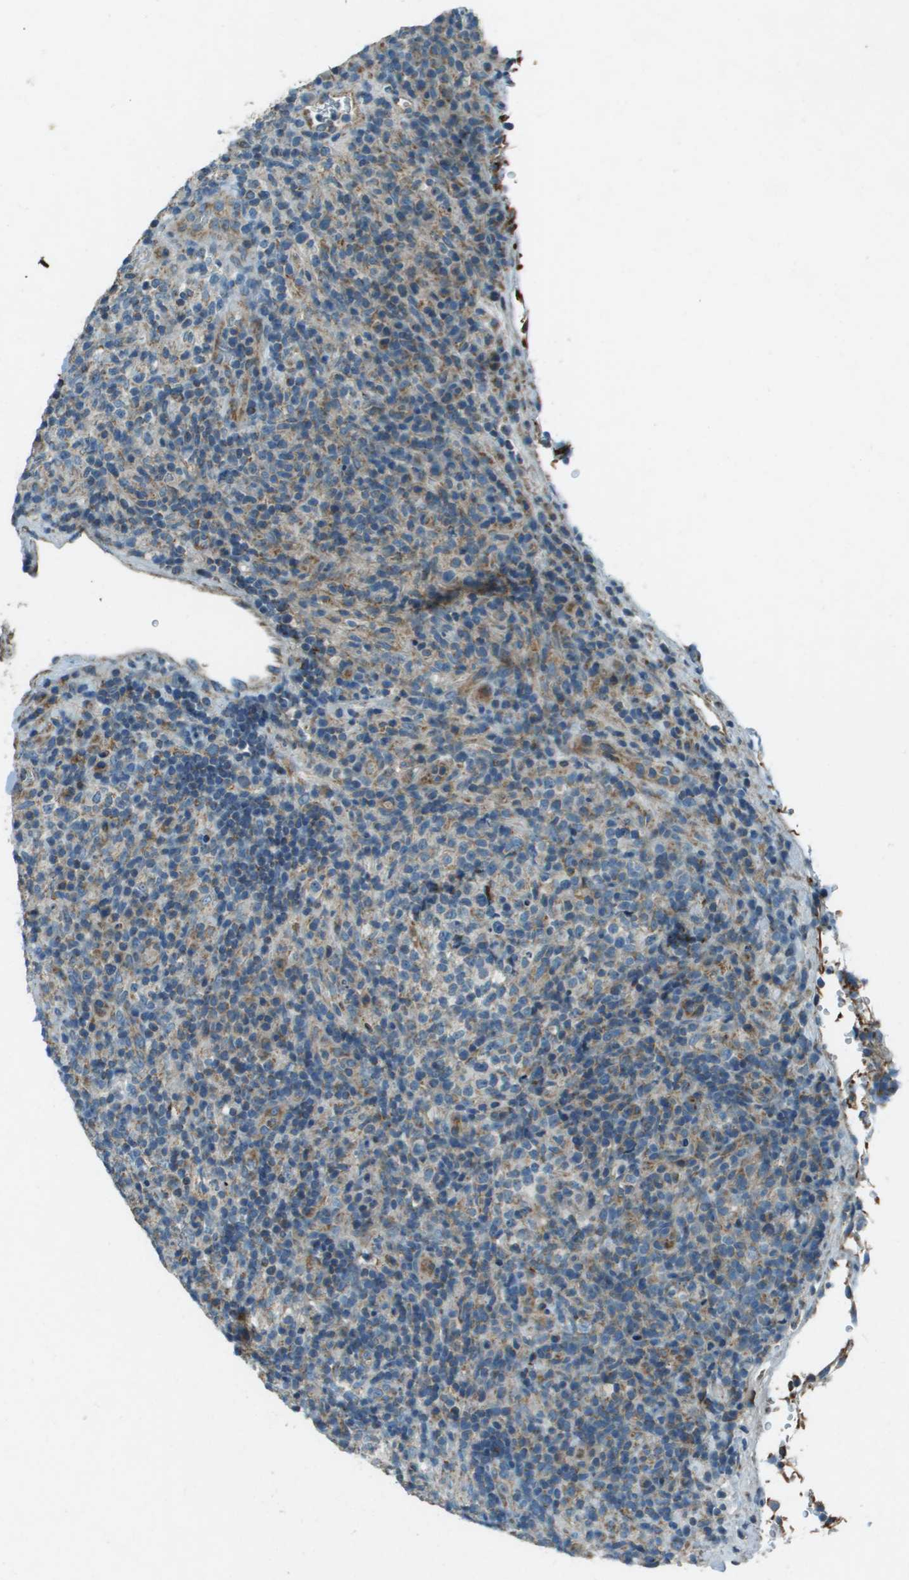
{"staining": {"intensity": "moderate", "quantity": "25%-75%", "location": "cytoplasmic/membranous"}, "tissue": "lymphoma", "cell_type": "Tumor cells", "image_type": "cancer", "snomed": [{"axis": "morphology", "description": "Malignant lymphoma, non-Hodgkin's type, High grade"}, {"axis": "topography", "description": "Lymph node"}], "caption": "Tumor cells reveal medium levels of moderate cytoplasmic/membranous expression in approximately 25%-75% of cells in human malignant lymphoma, non-Hodgkin's type (high-grade). The staining is performed using DAB brown chromogen to label protein expression. The nuclei are counter-stained blue using hematoxylin.", "gene": "MIGA1", "patient": {"sex": "female", "age": 76}}